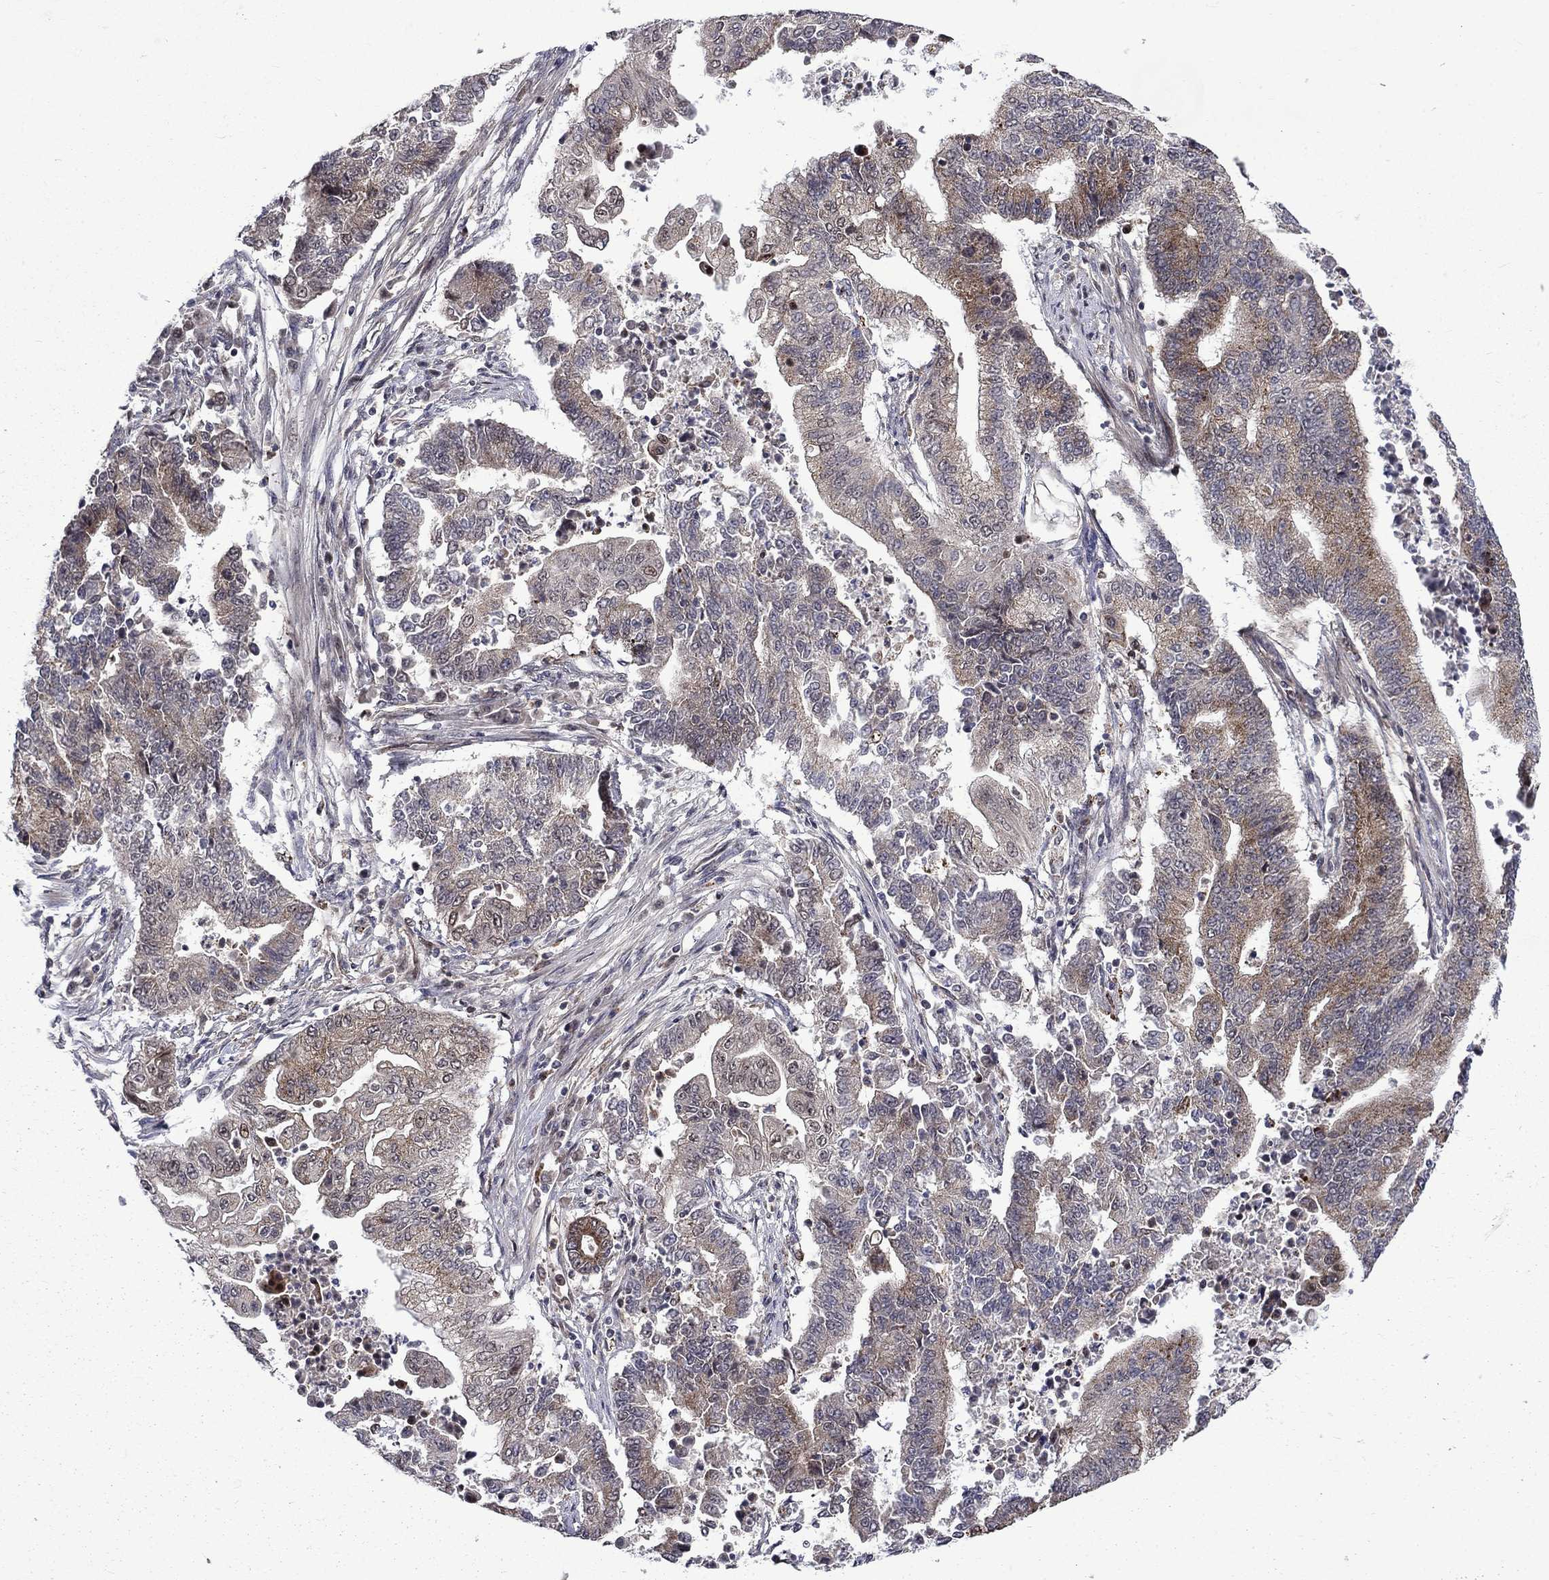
{"staining": {"intensity": "moderate", "quantity": "25%-75%", "location": "cytoplasmic/membranous"}, "tissue": "endometrial cancer", "cell_type": "Tumor cells", "image_type": "cancer", "snomed": [{"axis": "morphology", "description": "Adenocarcinoma, NOS"}, {"axis": "topography", "description": "Uterus"}, {"axis": "topography", "description": "Endometrium"}], "caption": "Endometrial cancer tissue shows moderate cytoplasmic/membranous positivity in approximately 25%-75% of tumor cells, visualized by immunohistochemistry. The staining was performed using DAB (3,3'-diaminobenzidine) to visualize the protein expression in brown, while the nuclei were stained in blue with hematoxylin (Magnification: 20x).", "gene": "KPNA3", "patient": {"sex": "female", "age": 54}}